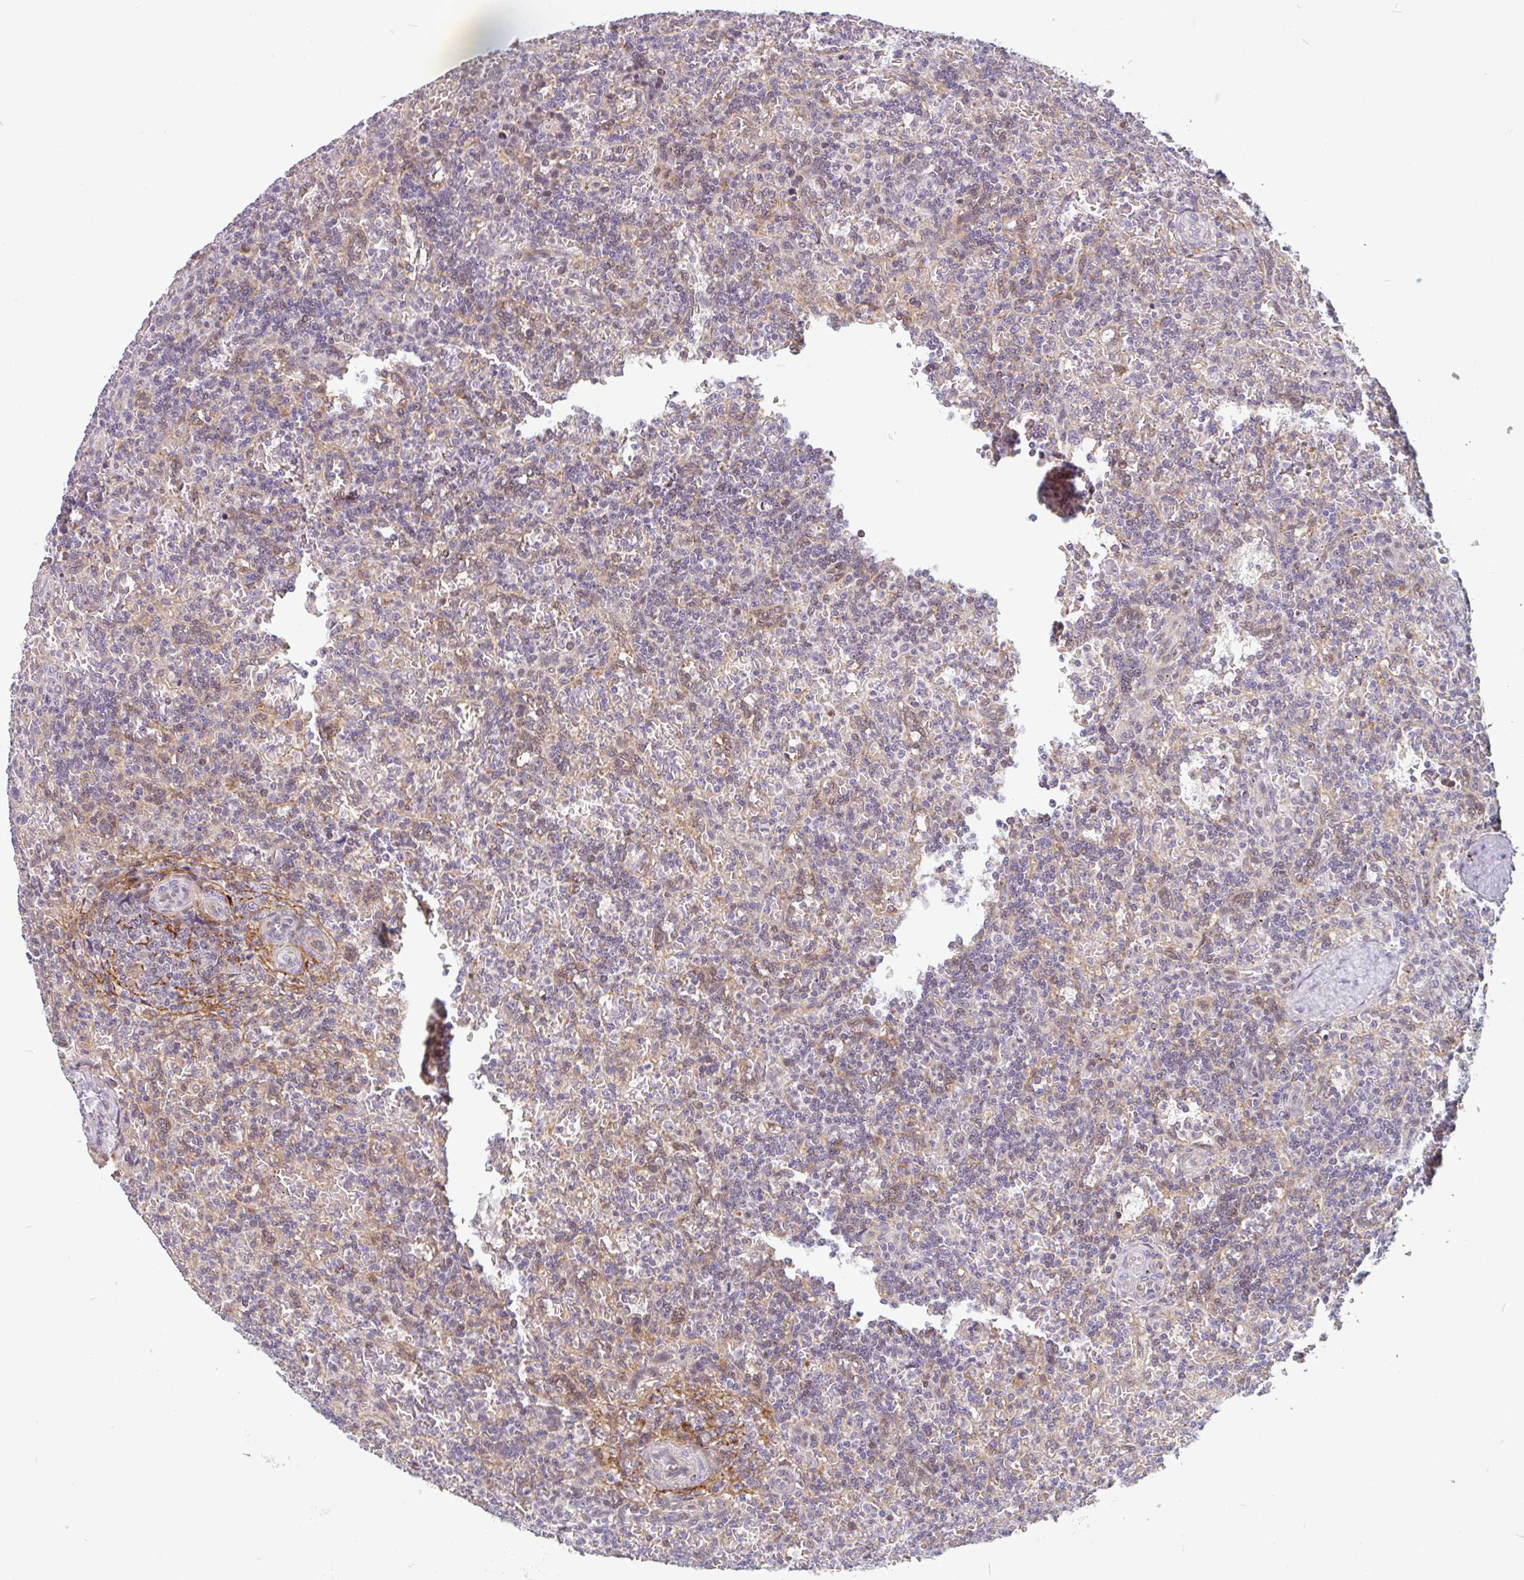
{"staining": {"intensity": "negative", "quantity": "none", "location": "none"}, "tissue": "lymphoma", "cell_type": "Tumor cells", "image_type": "cancer", "snomed": [{"axis": "morphology", "description": "Malignant lymphoma, non-Hodgkin's type, Low grade"}, {"axis": "topography", "description": "Spleen"}], "caption": "Micrograph shows no significant protein positivity in tumor cells of malignant lymphoma, non-Hodgkin's type (low-grade). (Immunohistochemistry (ihc), brightfield microscopy, high magnification).", "gene": "TMEM119", "patient": {"sex": "male", "age": 73}}